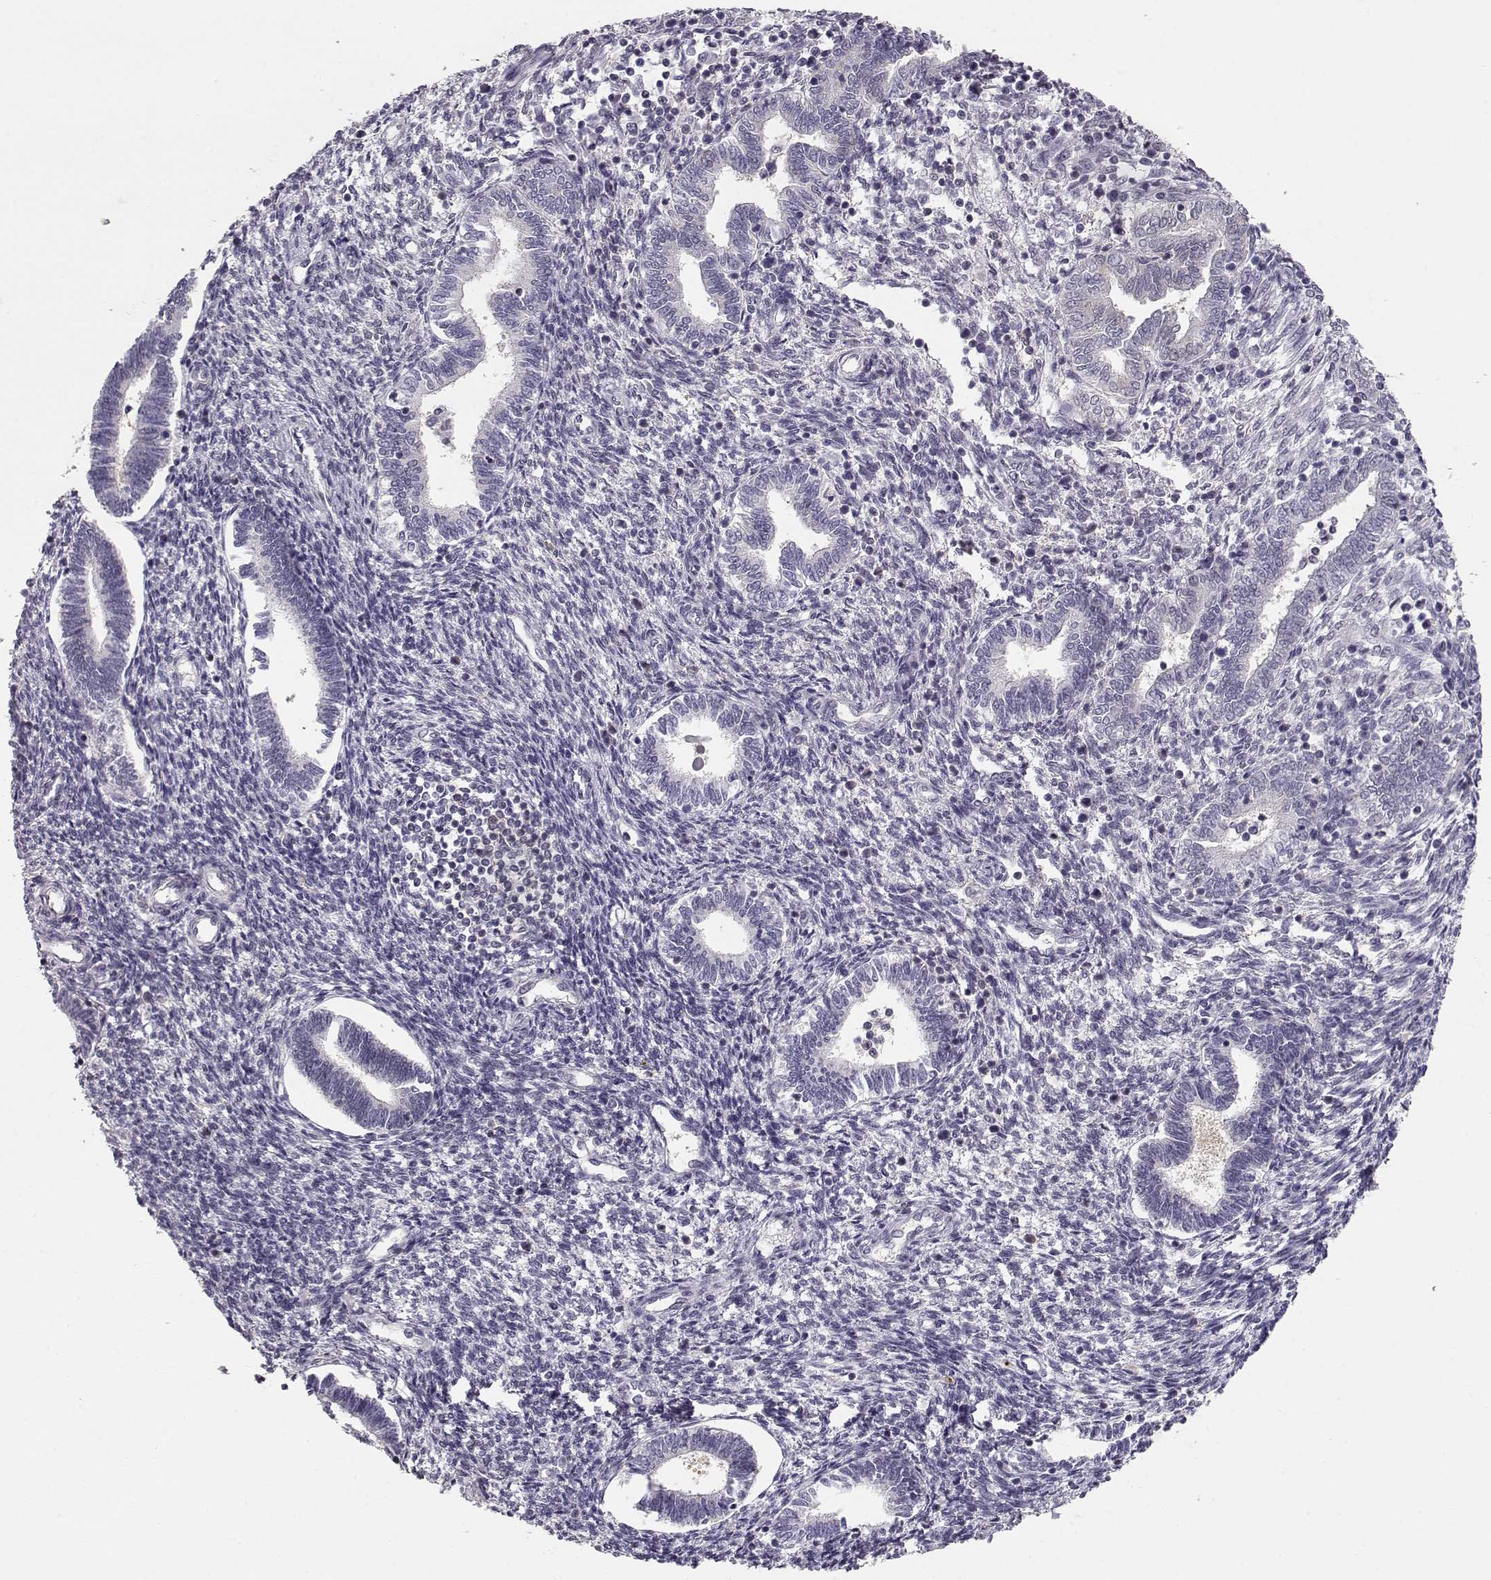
{"staining": {"intensity": "negative", "quantity": "none", "location": "none"}, "tissue": "endometrium", "cell_type": "Cells in endometrial stroma", "image_type": "normal", "snomed": [{"axis": "morphology", "description": "Normal tissue, NOS"}, {"axis": "topography", "description": "Endometrium"}], "caption": "This is an immunohistochemistry histopathology image of benign human endometrium. There is no staining in cells in endometrial stroma.", "gene": "TEPP", "patient": {"sex": "female", "age": 42}}